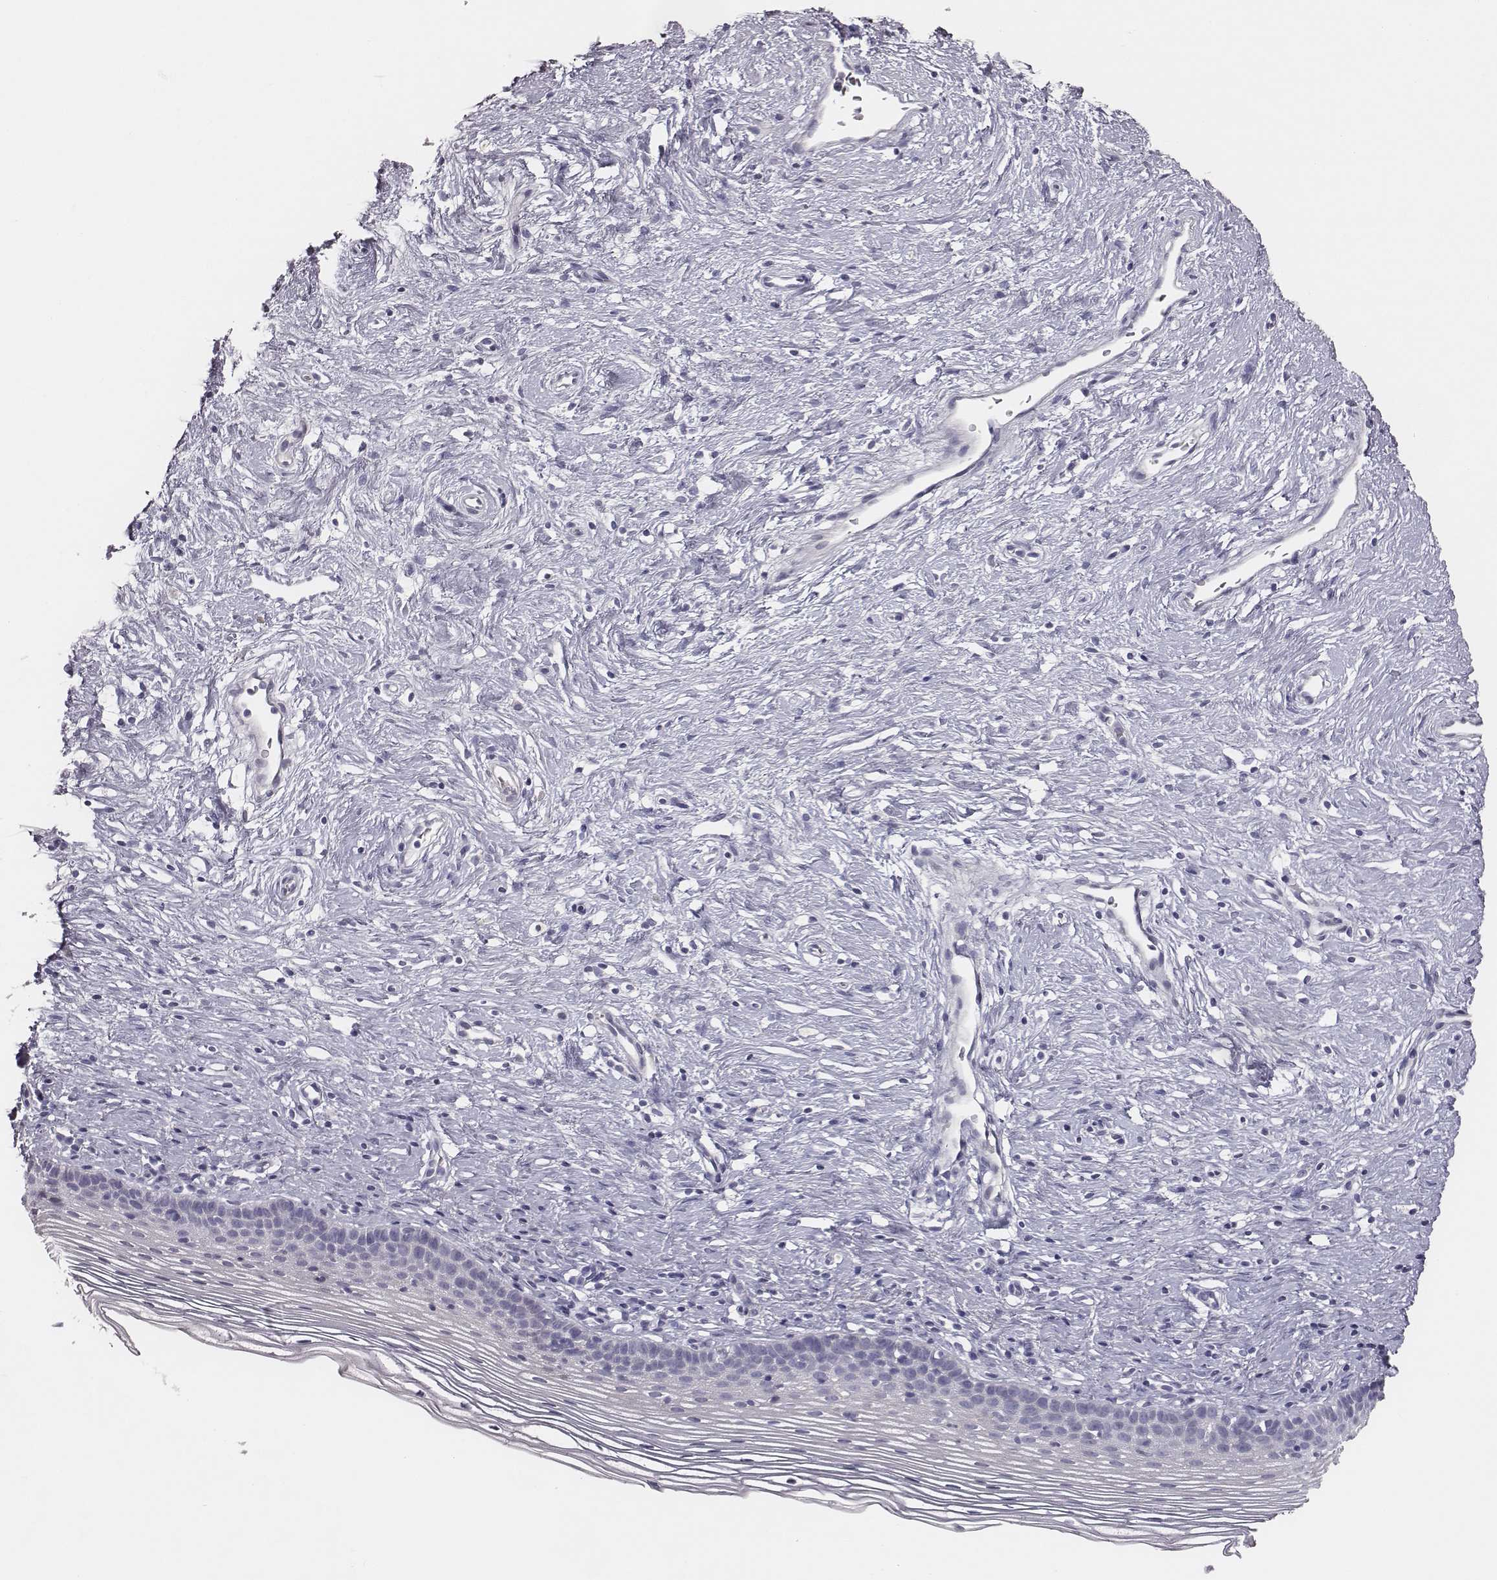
{"staining": {"intensity": "negative", "quantity": "none", "location": "none"}, "tissue": "cervix", "cell_type": "Glandular cells", "image_type": "normal", "snomed": [{"axis": "morphology", "description": "Normal tissue, NOS"}, {"axis": "topography", "description": "Cervix"}], "caption": "Immunohistochemical staining of normal human cervix demonstrates no significant staining in glandular cells. (Stains: DAB (3,3'-diaminobenzidine) IHC with hematoxylin counter stain, Microscopy: brightfield microscopy at high magnification).", "gene": "MYH6", "patient": {"sex": "female", "age": 39}}